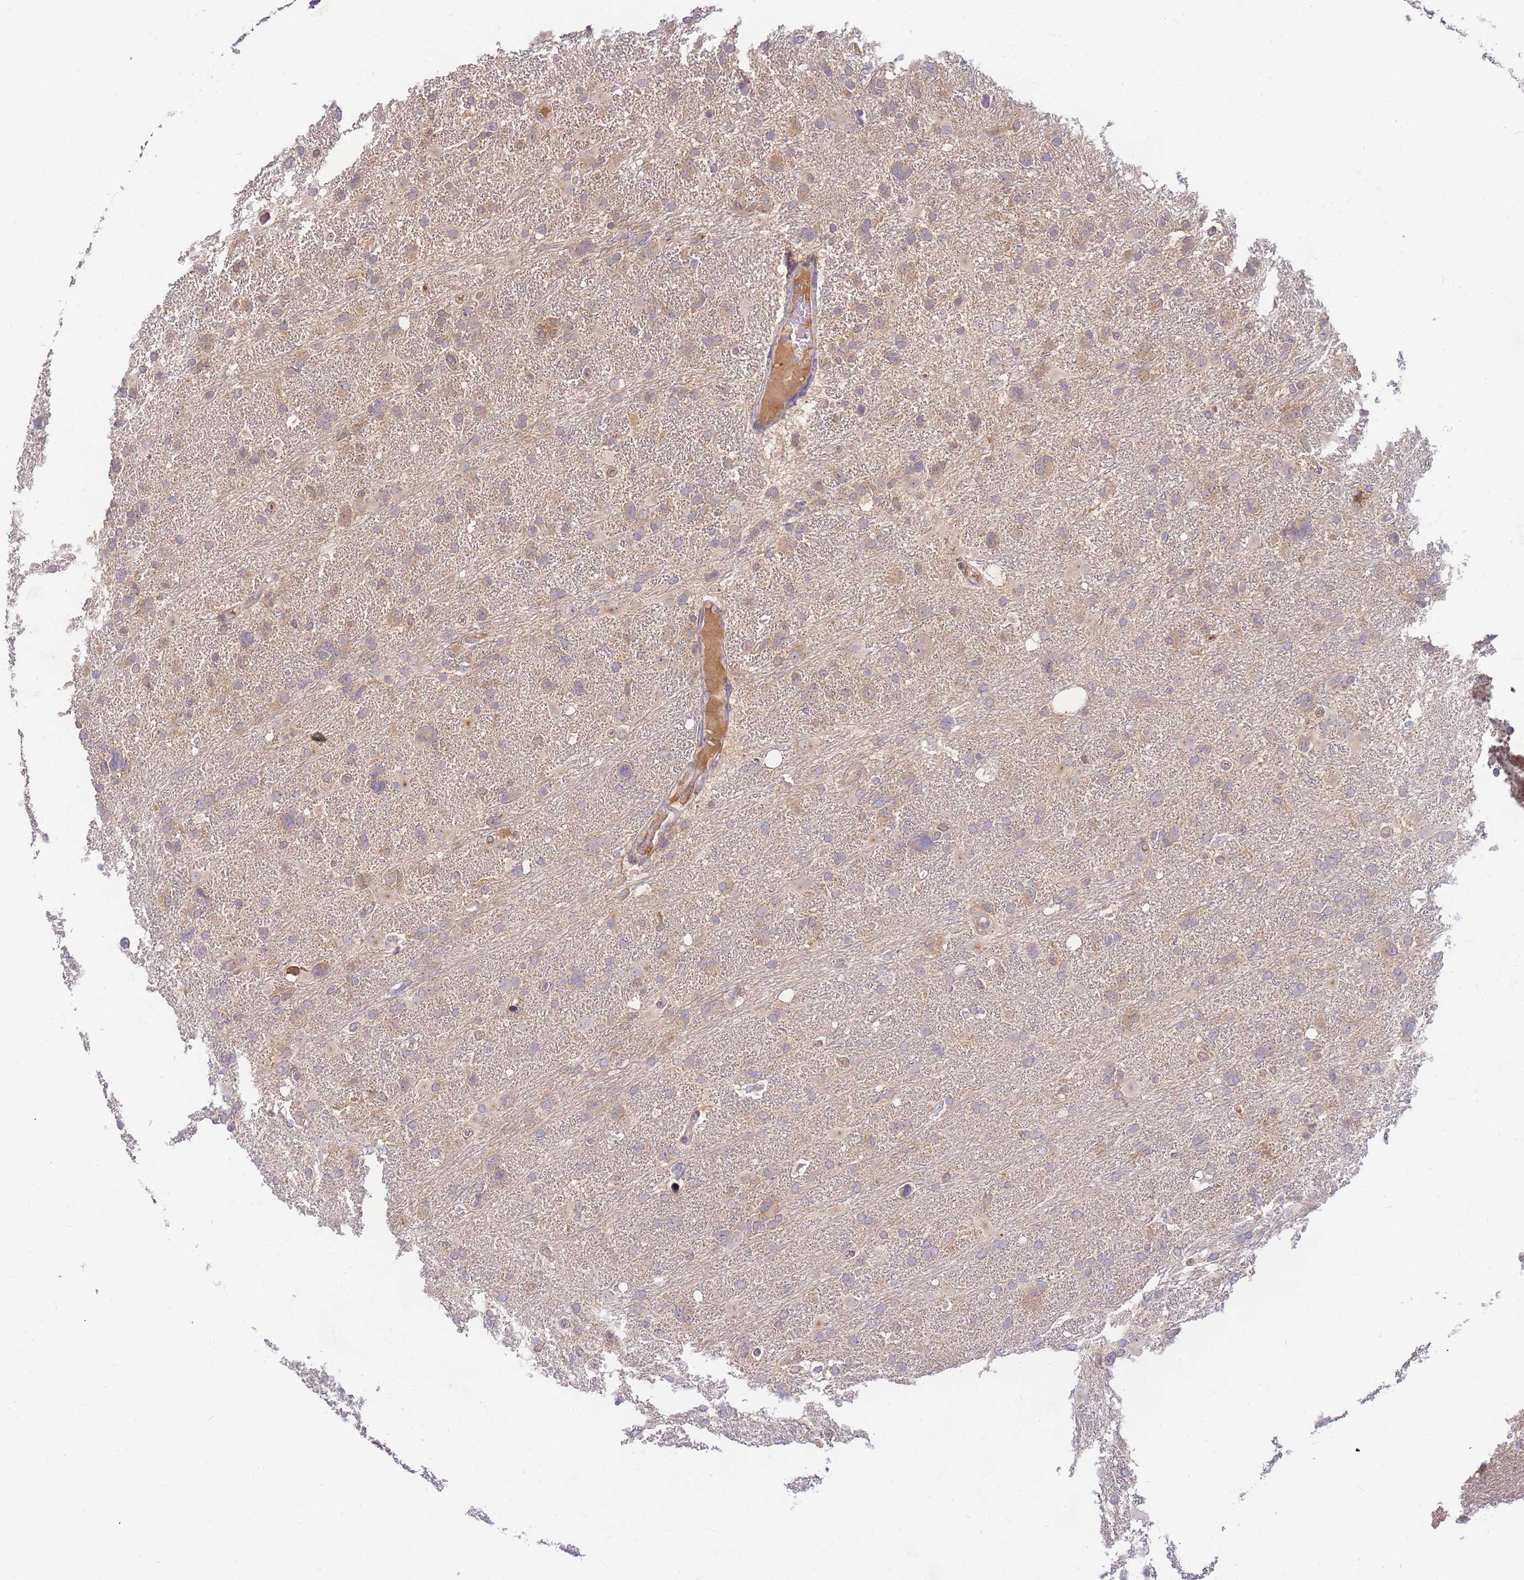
{"staining": {"intensity": "weak", "quantity": "25%-75%", "location": "cytoplasmic/membranous"}, "tissue": "glioma", "cell_type": "Tumor cells", "image_type": "cancer", "snomed": [{"axis": "morphology", "description": "Glioma, malignant, High grade"}, {"axis": "topography", "description": "Brain"}], "caption": "This image displays malignant high-grade glioma stained with immunohistochemistry to label a protein in brown. The cytoplasmic/membranous of tumor cells show weak positivity for the protein. Nuclei are counter-stained blue.", "gene": "ZNF577", "patient": {"sex": "male", "age": 61}}